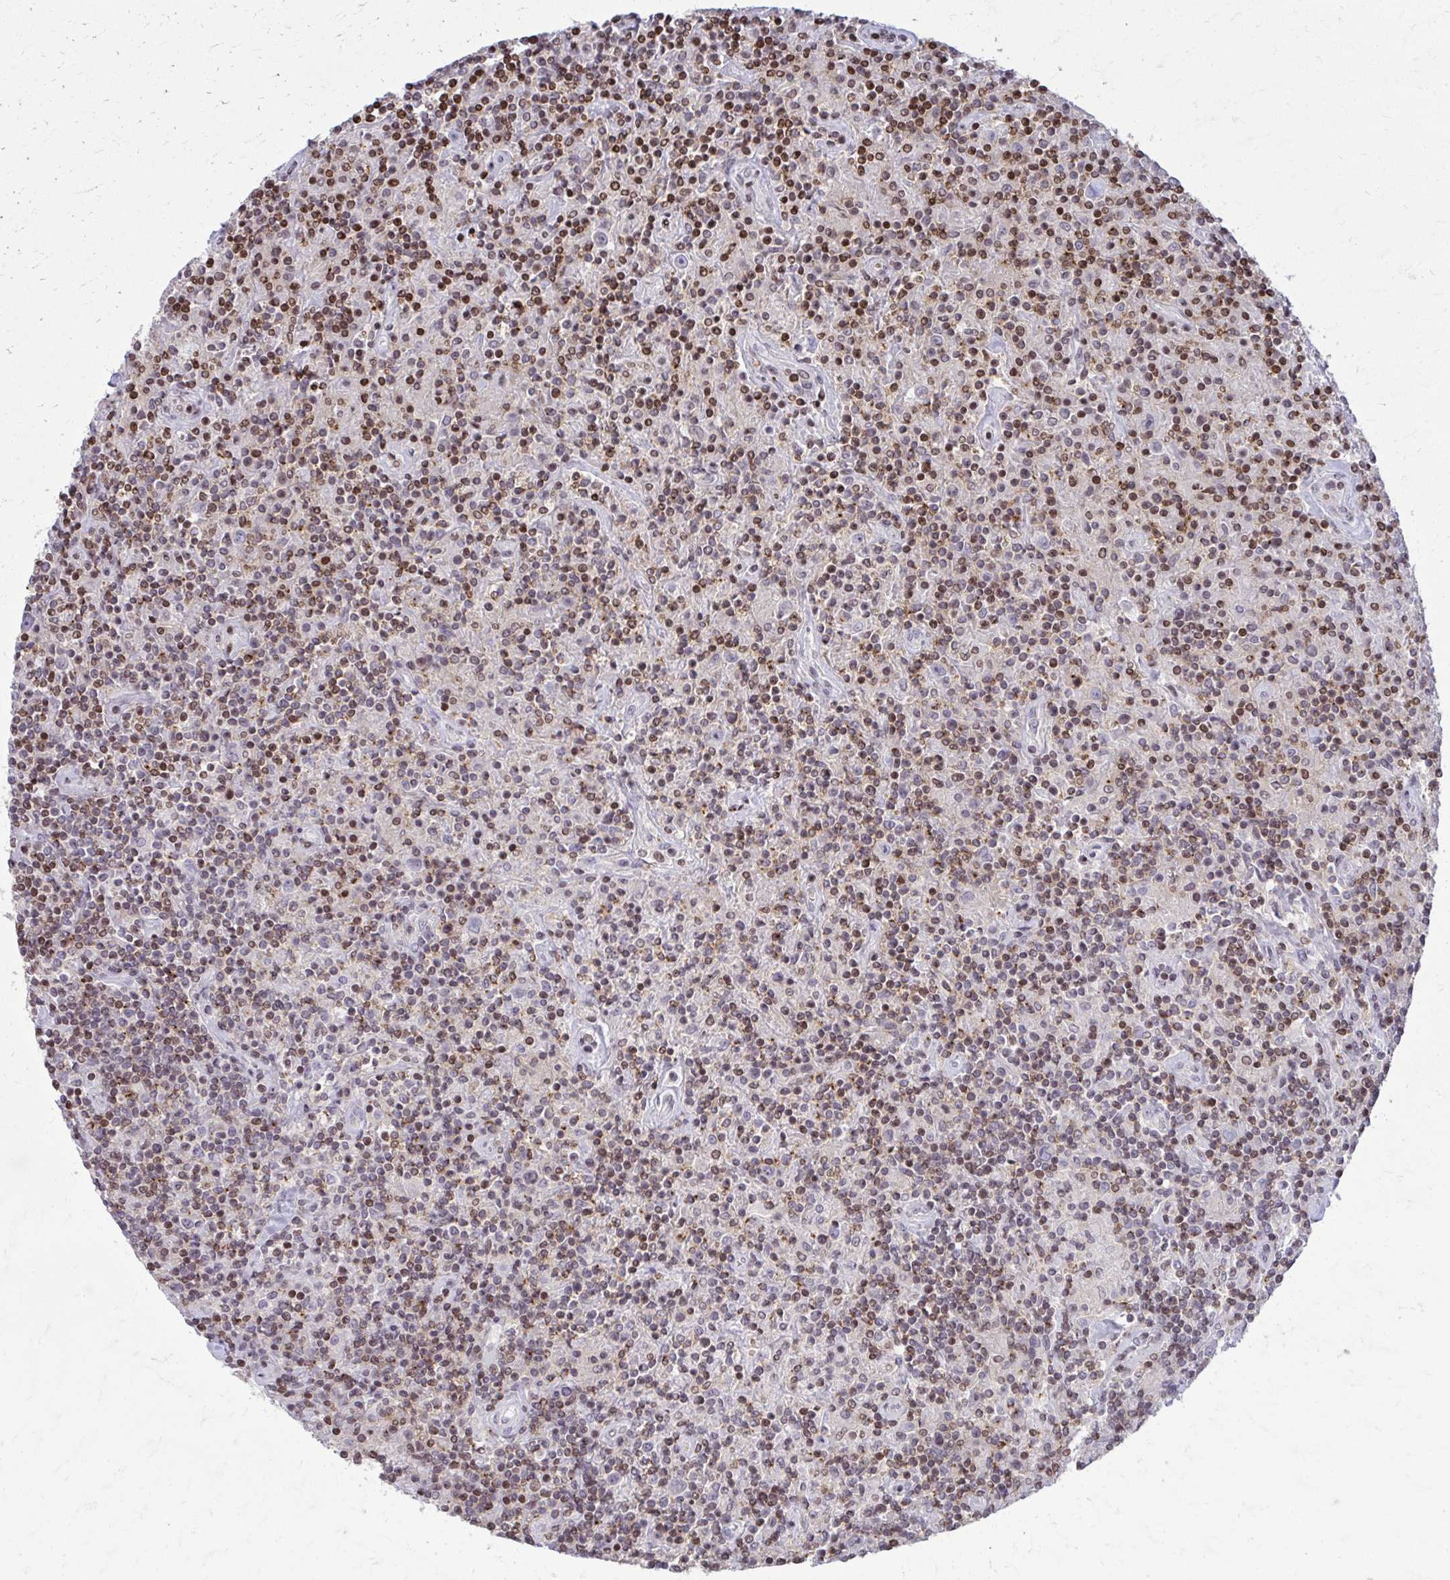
{"staining": {"intensity": "negative", "quantity": "none", "location": "none"}, "tissue": "lymphoma", "cell_type": "Tumor cells", "image_type": "cancer", "snomed": [{"axis": "morphology", "description": "Hodgkin's disease, NOS"}, {"axis": "topography", "description": "Lymph node"}], "caption": "Immunohistochemical staining of Hodgkin's disease exhibits no significant expression in tumor cells.", "gene": "AP5M1", "patient": {"sex": "male", "age": 70}}